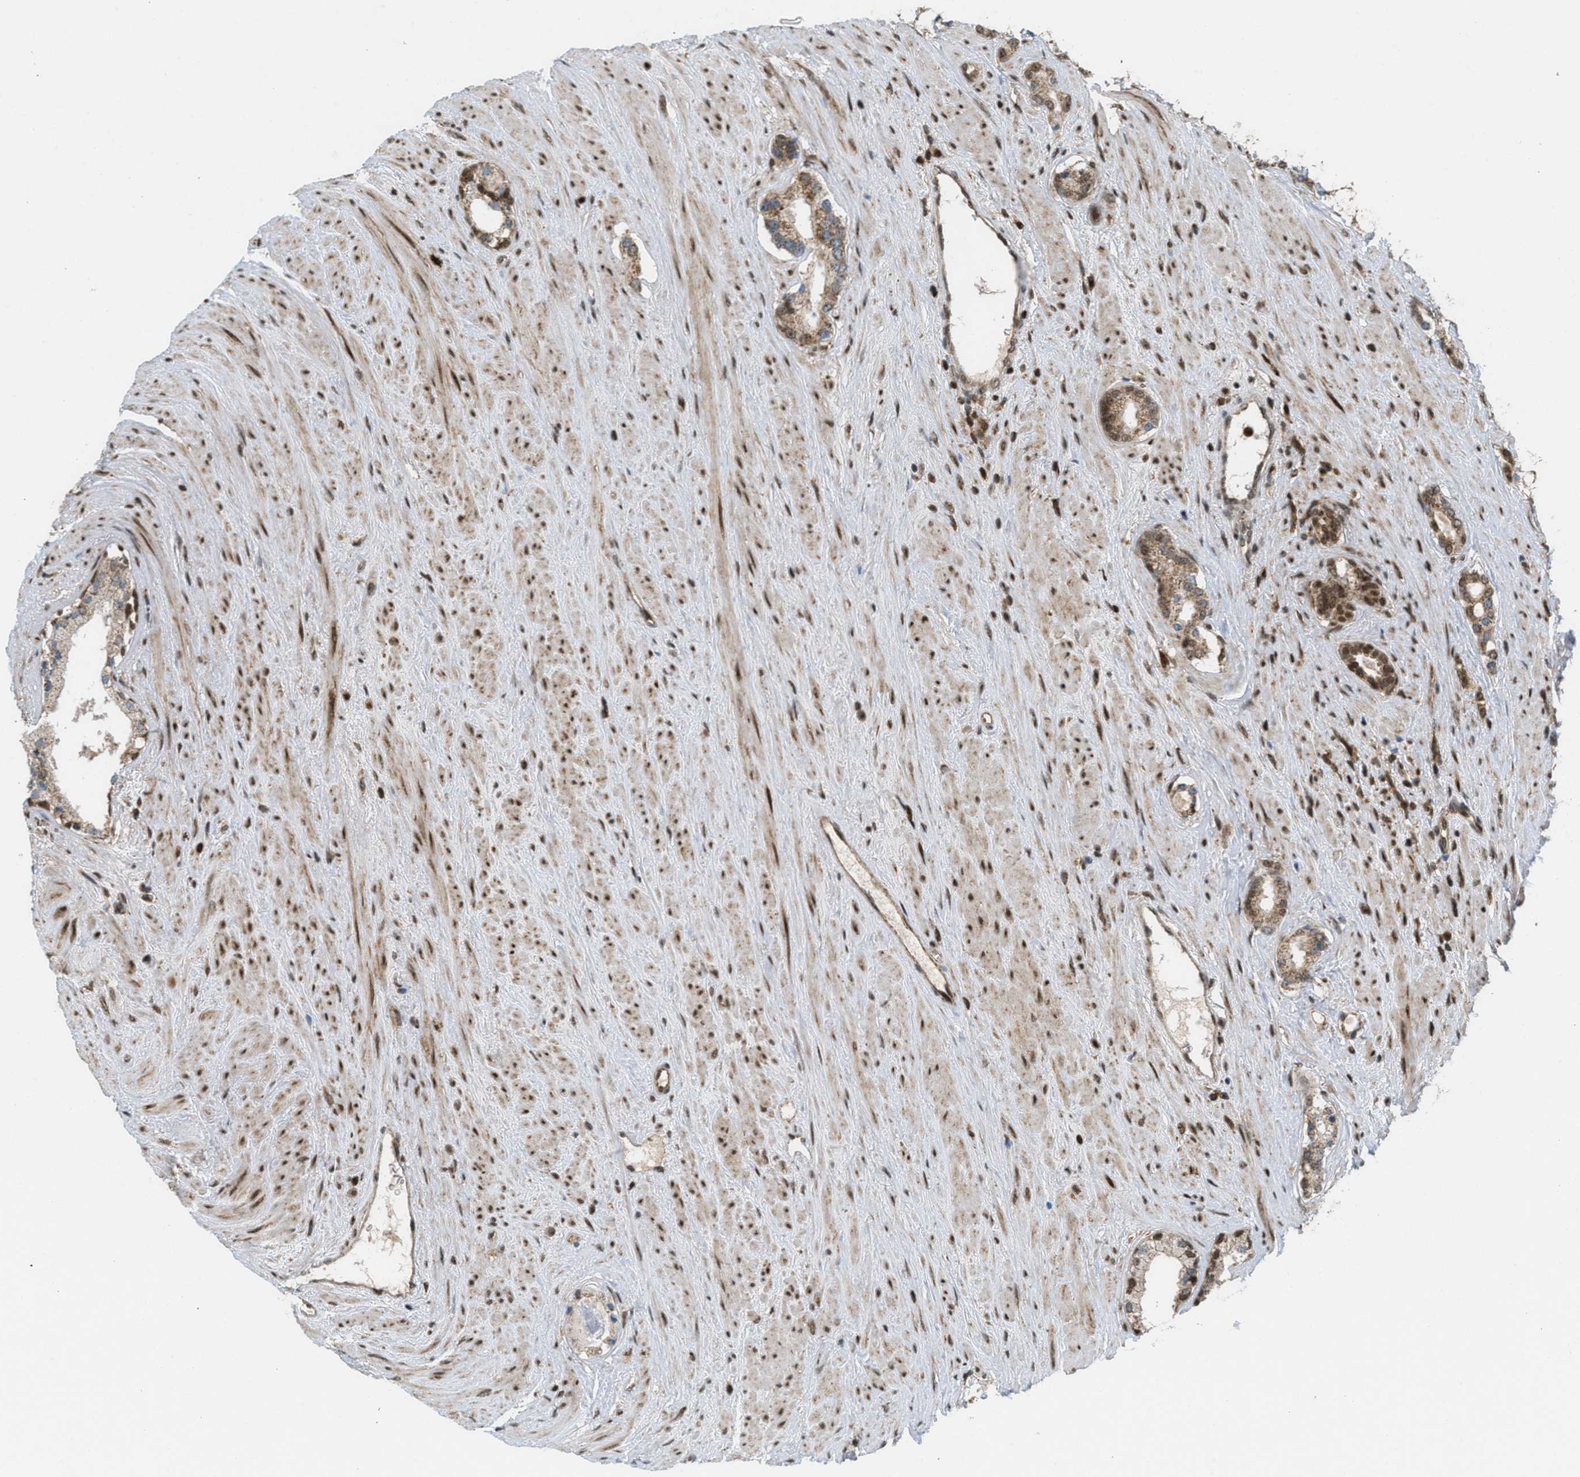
{"staining": {"intensity": "strong", "quantity": "25%-75%", "location": "cytoplasmic/membranous,nuclear"}, "tissue": "prostate cancer", "cell_type": "Tumor cells", "image_type": "cancer", "snomed": [{"axis": "morphology", "description": "Adenocarcinoma, High grade"}, {"axis": "topography", "description": "Prostate"}], "caption": "The image shows immunohistochemical staining of prostate cancer. There is strong cytoplasmic/membranous and nuclear expression is identified in about 25%-75% of tumor cells.", "gene": "TLK1", "patient": {"sex": "male", "age": 71}}